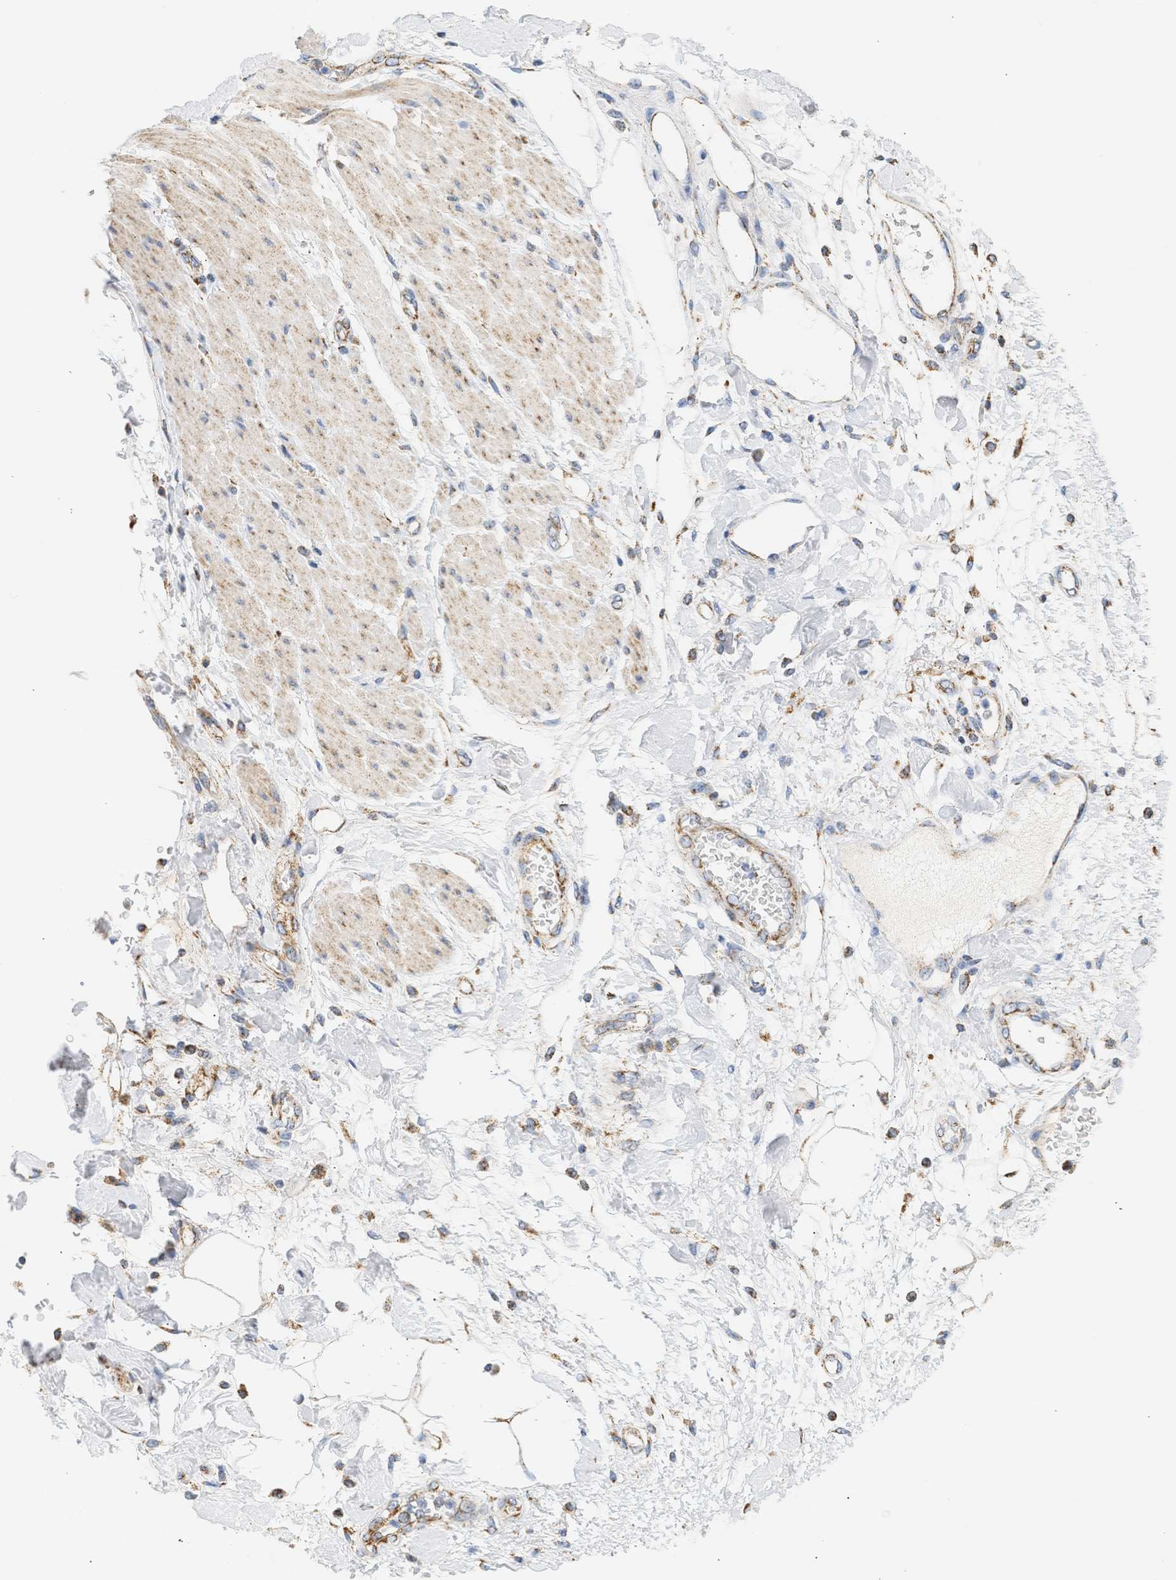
{"staining": {"intensity": "weak", "quantity": "<25%", "location": "cytoplasmic/membranous"}, "tissue": "adipose tissue", "cell_type": "Adipocytes", "image_type": "normal", "snomed": [{"axis": "morphology", "description": "Normal tissue, NOS"}, {"axis": "morphology", "description": "Adenocarcinoma, NOS"}, {"axis": "topography", "description": "Duodenum"}, {"axis": "topography", "description": "Peripheral nerve tissue"}], "caption": "This is an immunohistochemistry image of normal human adipose tissue. There is no expression in adipocytes.", "gene": "GRPEL2", "patient": {"sex": "female", "age": 60}}